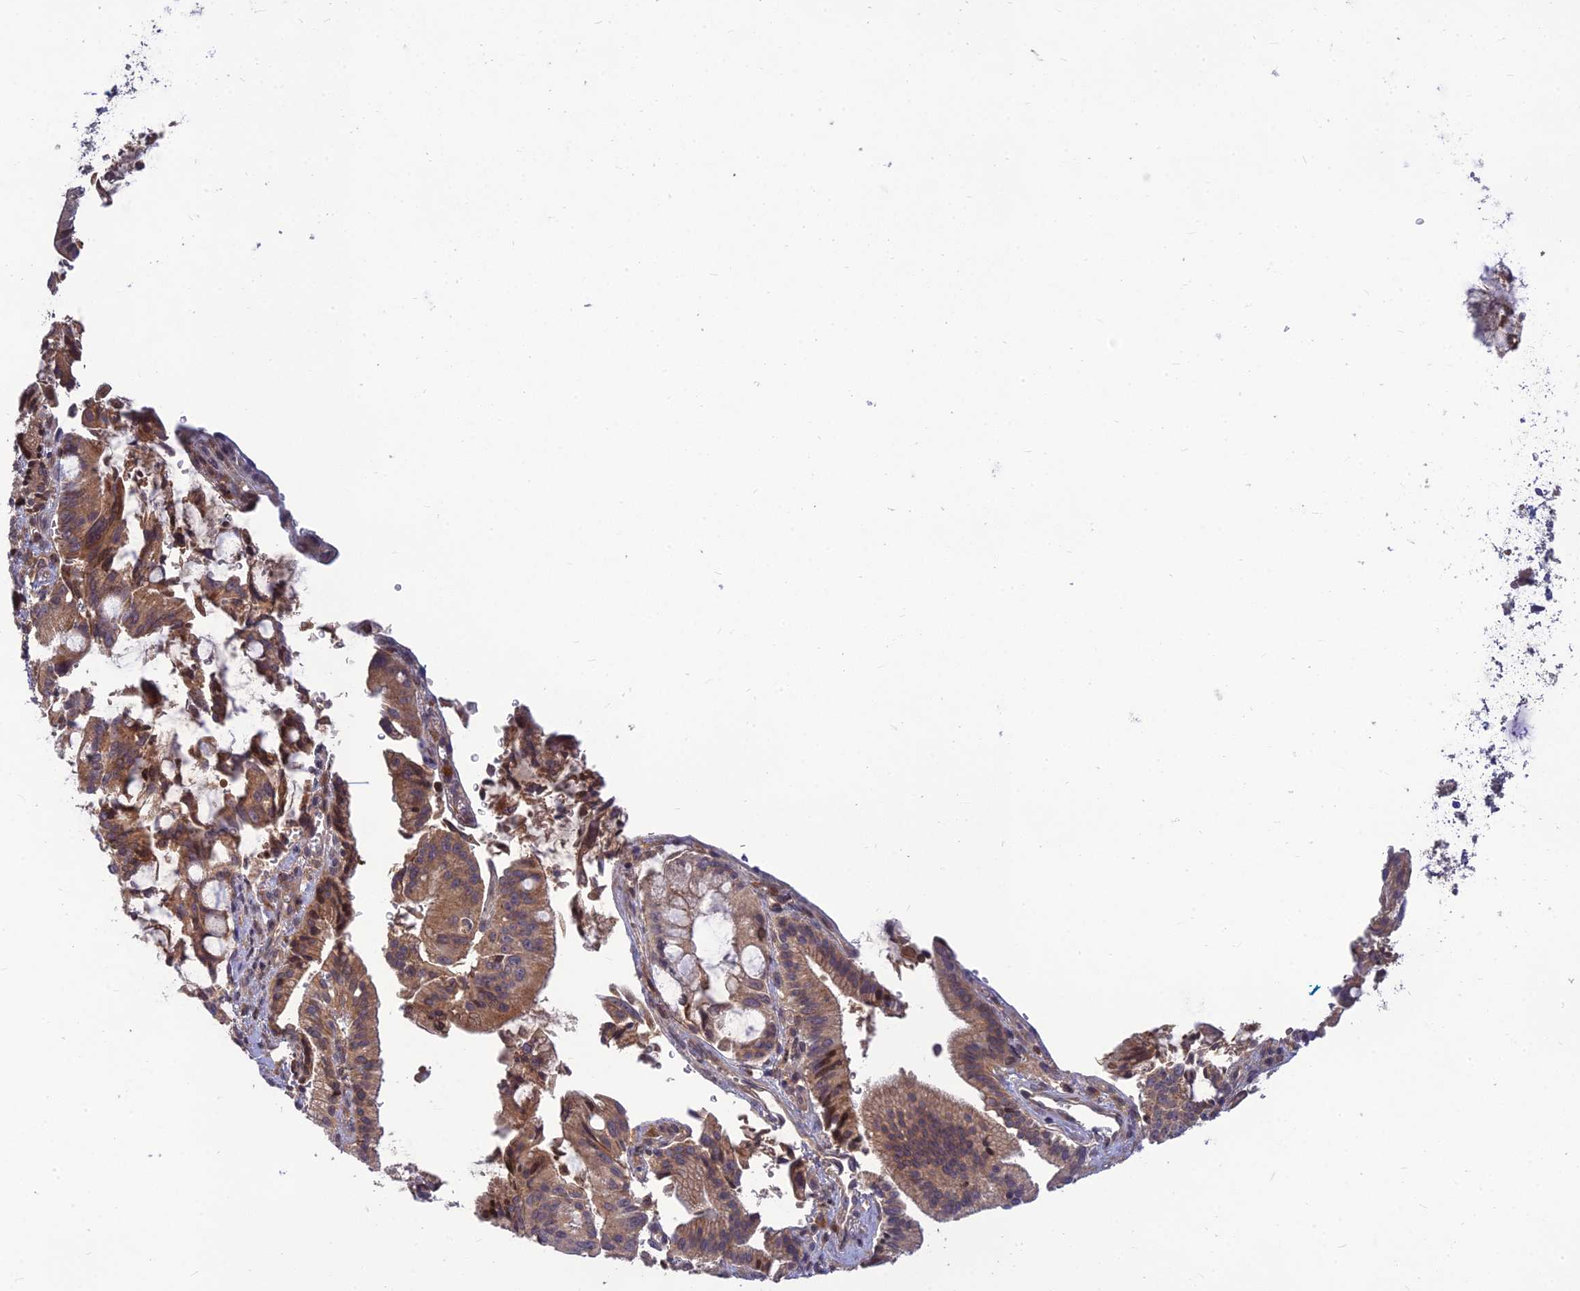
{"staining": {"intensity": "moderate", "quantity": ">75%", "location": "cytoplasmic/membranous"}, "tissue": "pancreatic cancer", "cell_type": "Tumor cells", "image_type": "cancer", "snomed": [{"axis": "morphology", "description": "Adenocarcinoma, NOS"}, {"axis": "topography", "description": "Pancreas"}], "caption": "DAB (3,3'-diaminobenzidine) immunohistochemical staining of pancreatic cancer (adenocarcinoma) shows moderate cytoplasmic/membranous protein positivity in approximately >75% of tumor cells.", "gene": "FAM151B", "patient": {"sex": "male", "age": 68}}